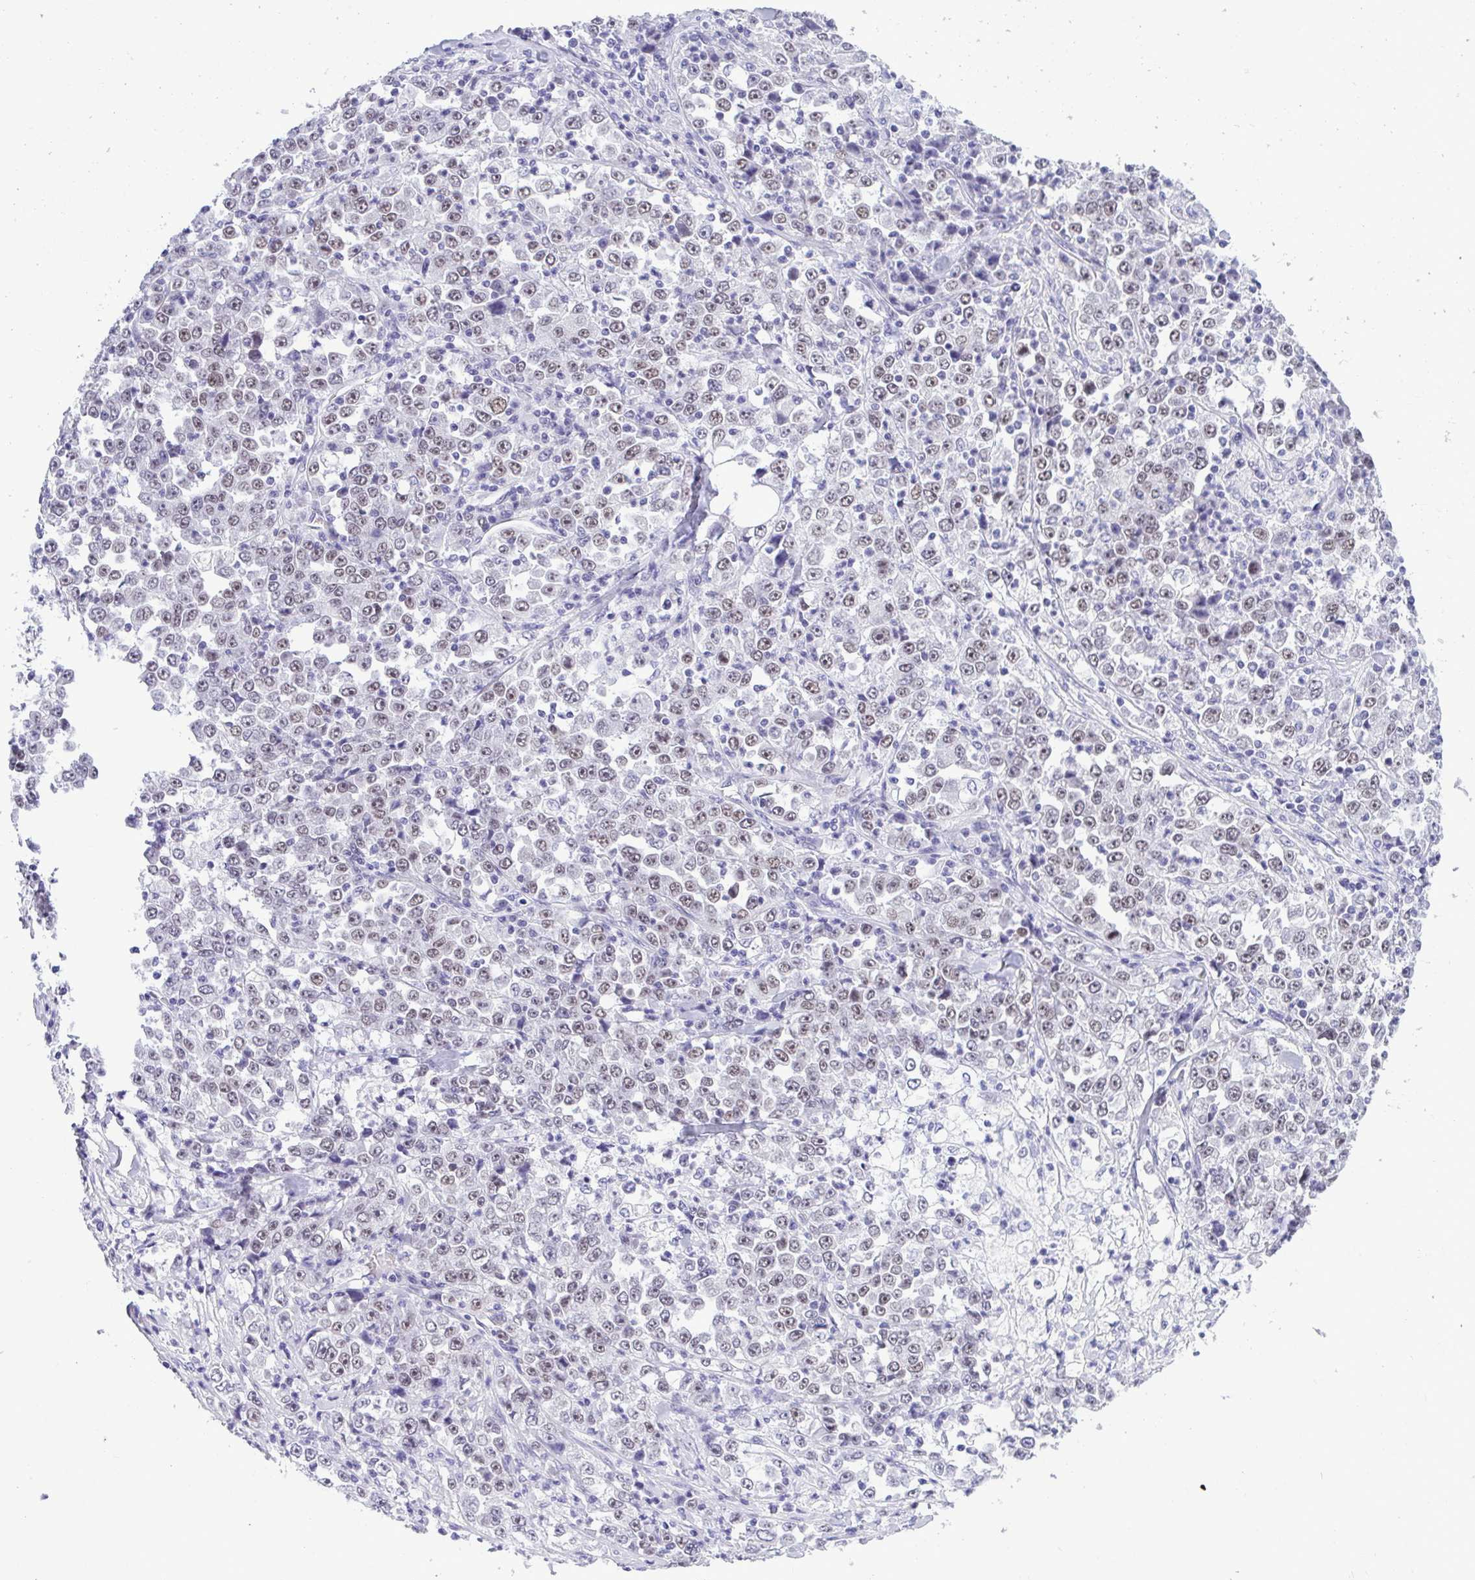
{"staining": {"intensity": "weak", "quantity": "25%-75%", "location": "nuclear"}, "tissue": "stomach cancer", "cell_type": "Tumor cells", "image_type": "cancer", "snomed": [{"axis": "morphology", "description": "Normal tissue, NOS"}, {"axis": "morphology", "description": "Adenocarcinoma, NOS"}, {"axis": "topography", "description": "Stomach, upper"}, {"axis": "topography", "description": "Stomach"}], "caption": "The immunohistochemical stain highlights weak nuclear staining in tumor cells of stomach adenocarcinoma tissue.", "gene": "TEAD4", "patient": {"sex": "male", "age": 59}}